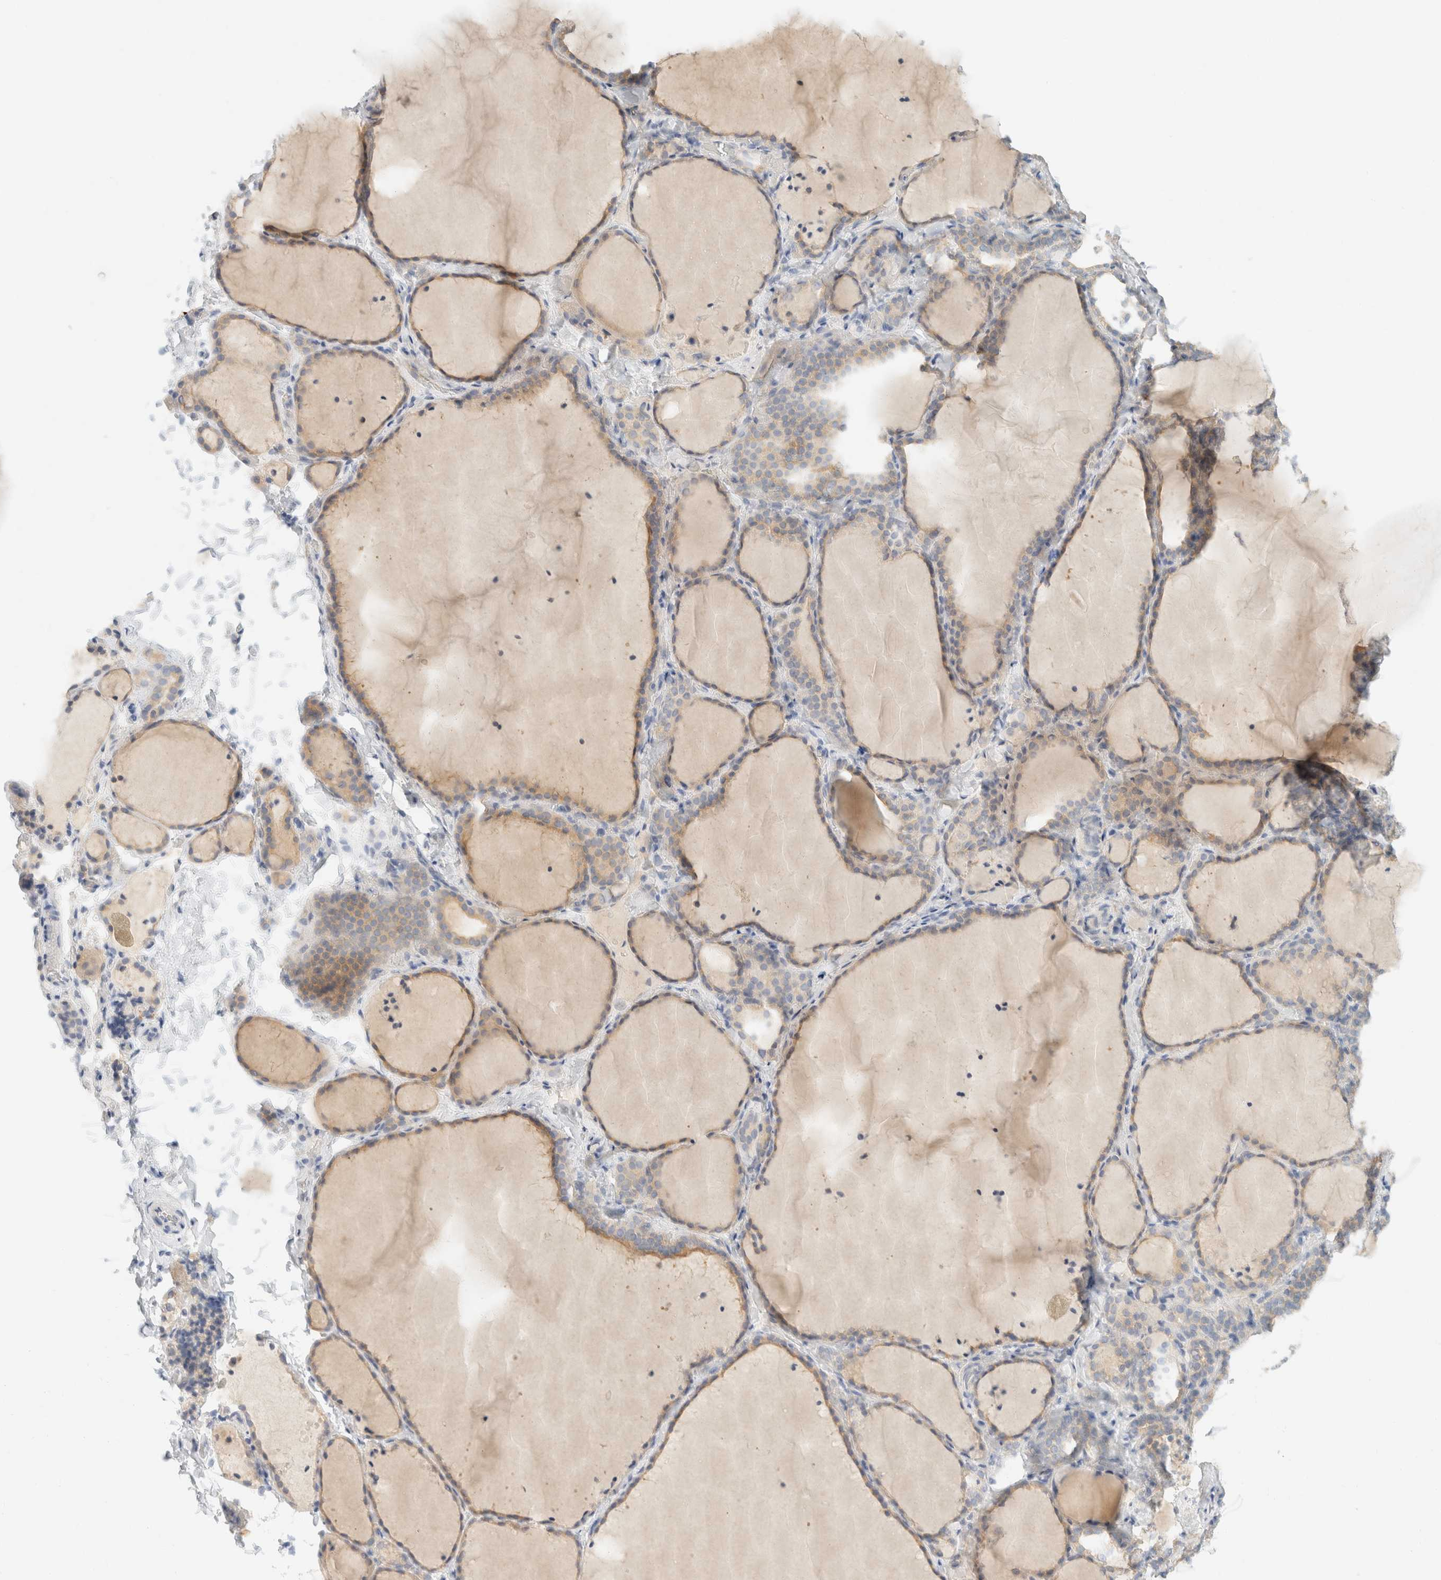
{"staining": {"intensity": "weak", "quantity": "<25%", "location": "cytoplasmic/membranous"}, "tissue": "thyroid gland", "cell_type": "Glandular cells", "image_type": "normal", "snomed": [{"axis": "morphology", "description": "Normal tissue, NOS"}, {"axis": "topography", "description": "Thyroid gland"}], "caption": "IHC histopathology image of normal thyroid gland stained for a protein (brown), which exhibits no staining in glandular cells. (Stains: DAB (3,3'-diaminobenzidine) IHC with hematoxylin counter stain, Microscopy: brightfield microscopy at high magnification).", "gene": "SH3GLB2", "patient": {"sex": "female", "age": 22}}